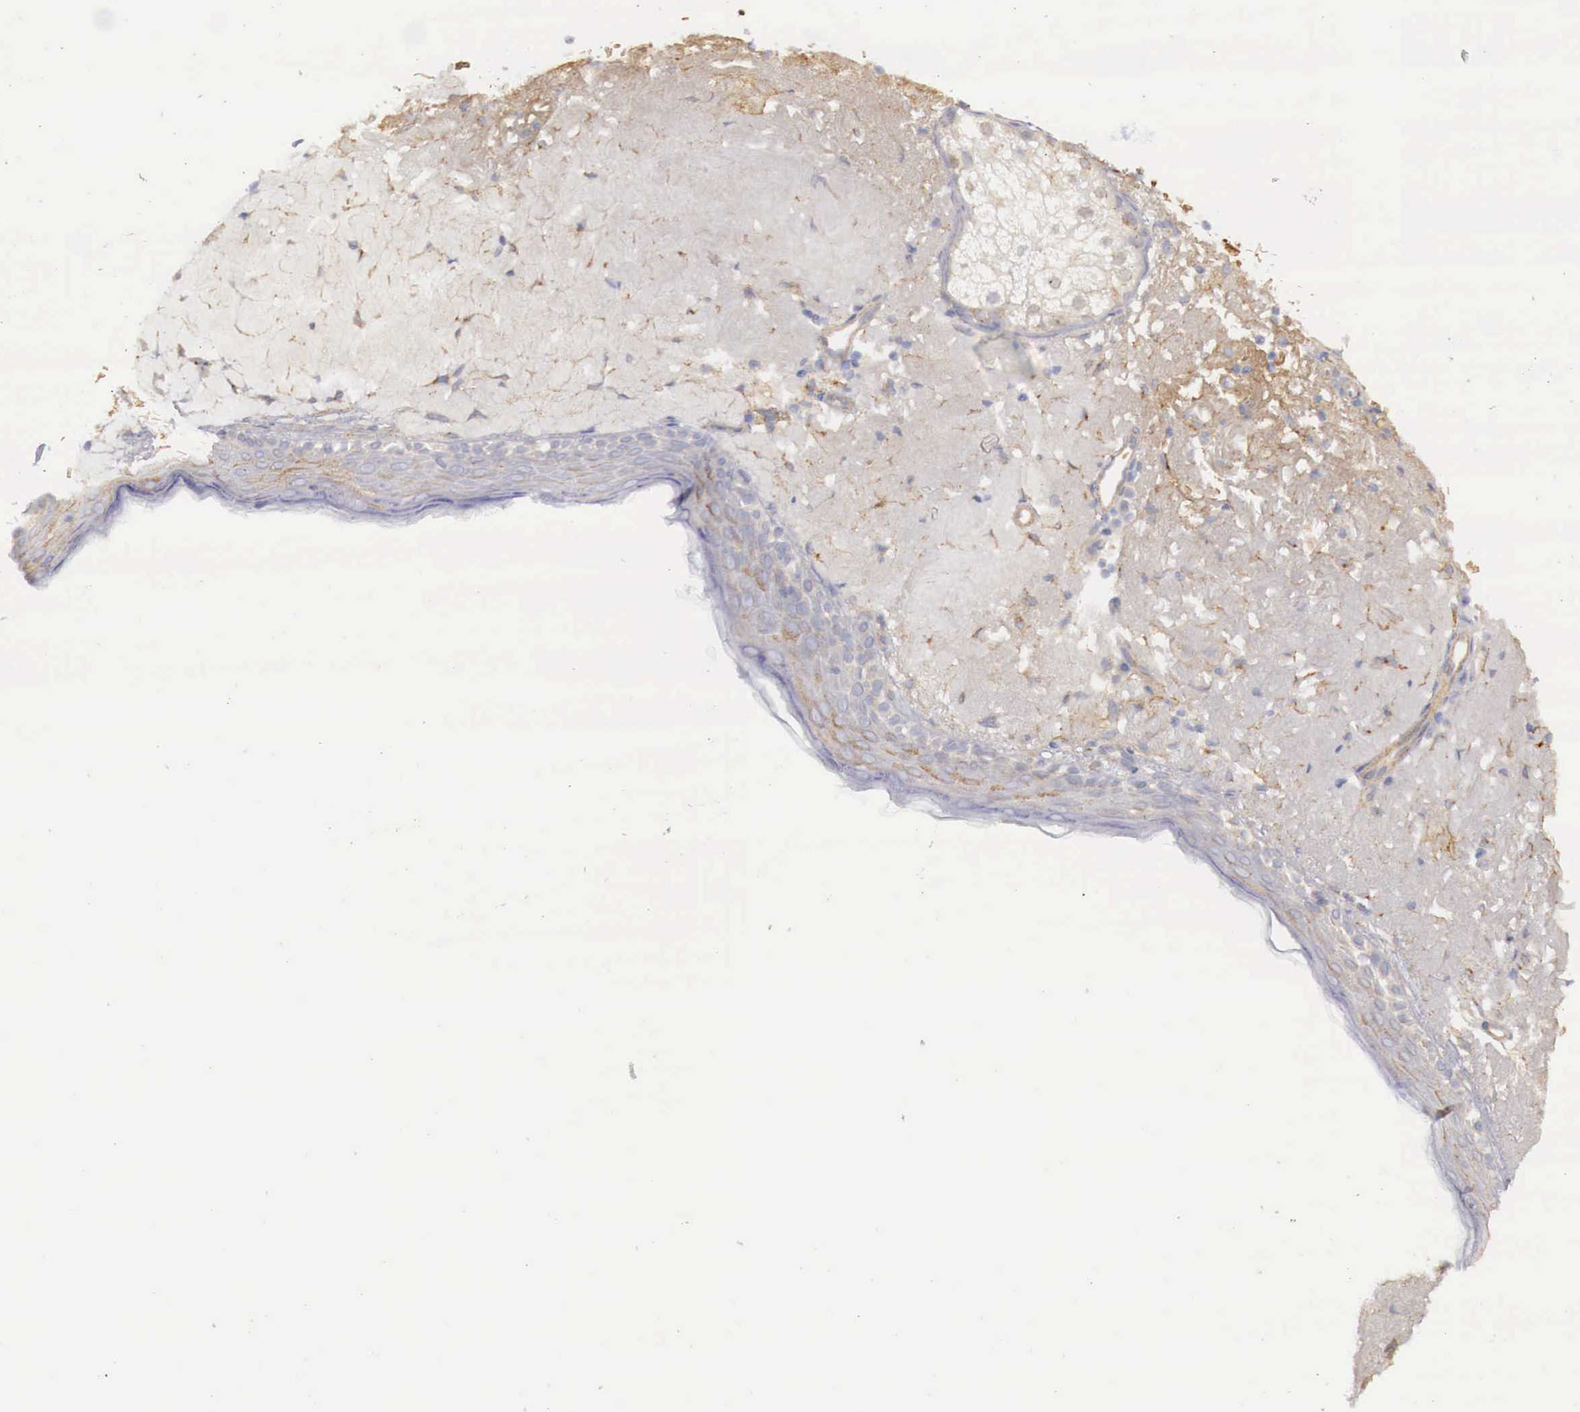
{"staining": {"intensity": "weak", "quantity": "25%-75%", "location": "cytoplasmic/membranous"}, "tissue": "skin", "cell_type": "Fibroblasts", "image_type": "normal", "snomed": [{"axis": "morphology", "description": "Normal tissue, NOS"}, {"axis": "topography", "description": "Skin"}], "caption": "Fibroblasts demonstrate low levels of weak cytoplasmic/membranous staining in about 25%-75% of cells in benign human skin.", "gene": "KLHDC7B", "patient": {"sex": "female", "age": 90}}